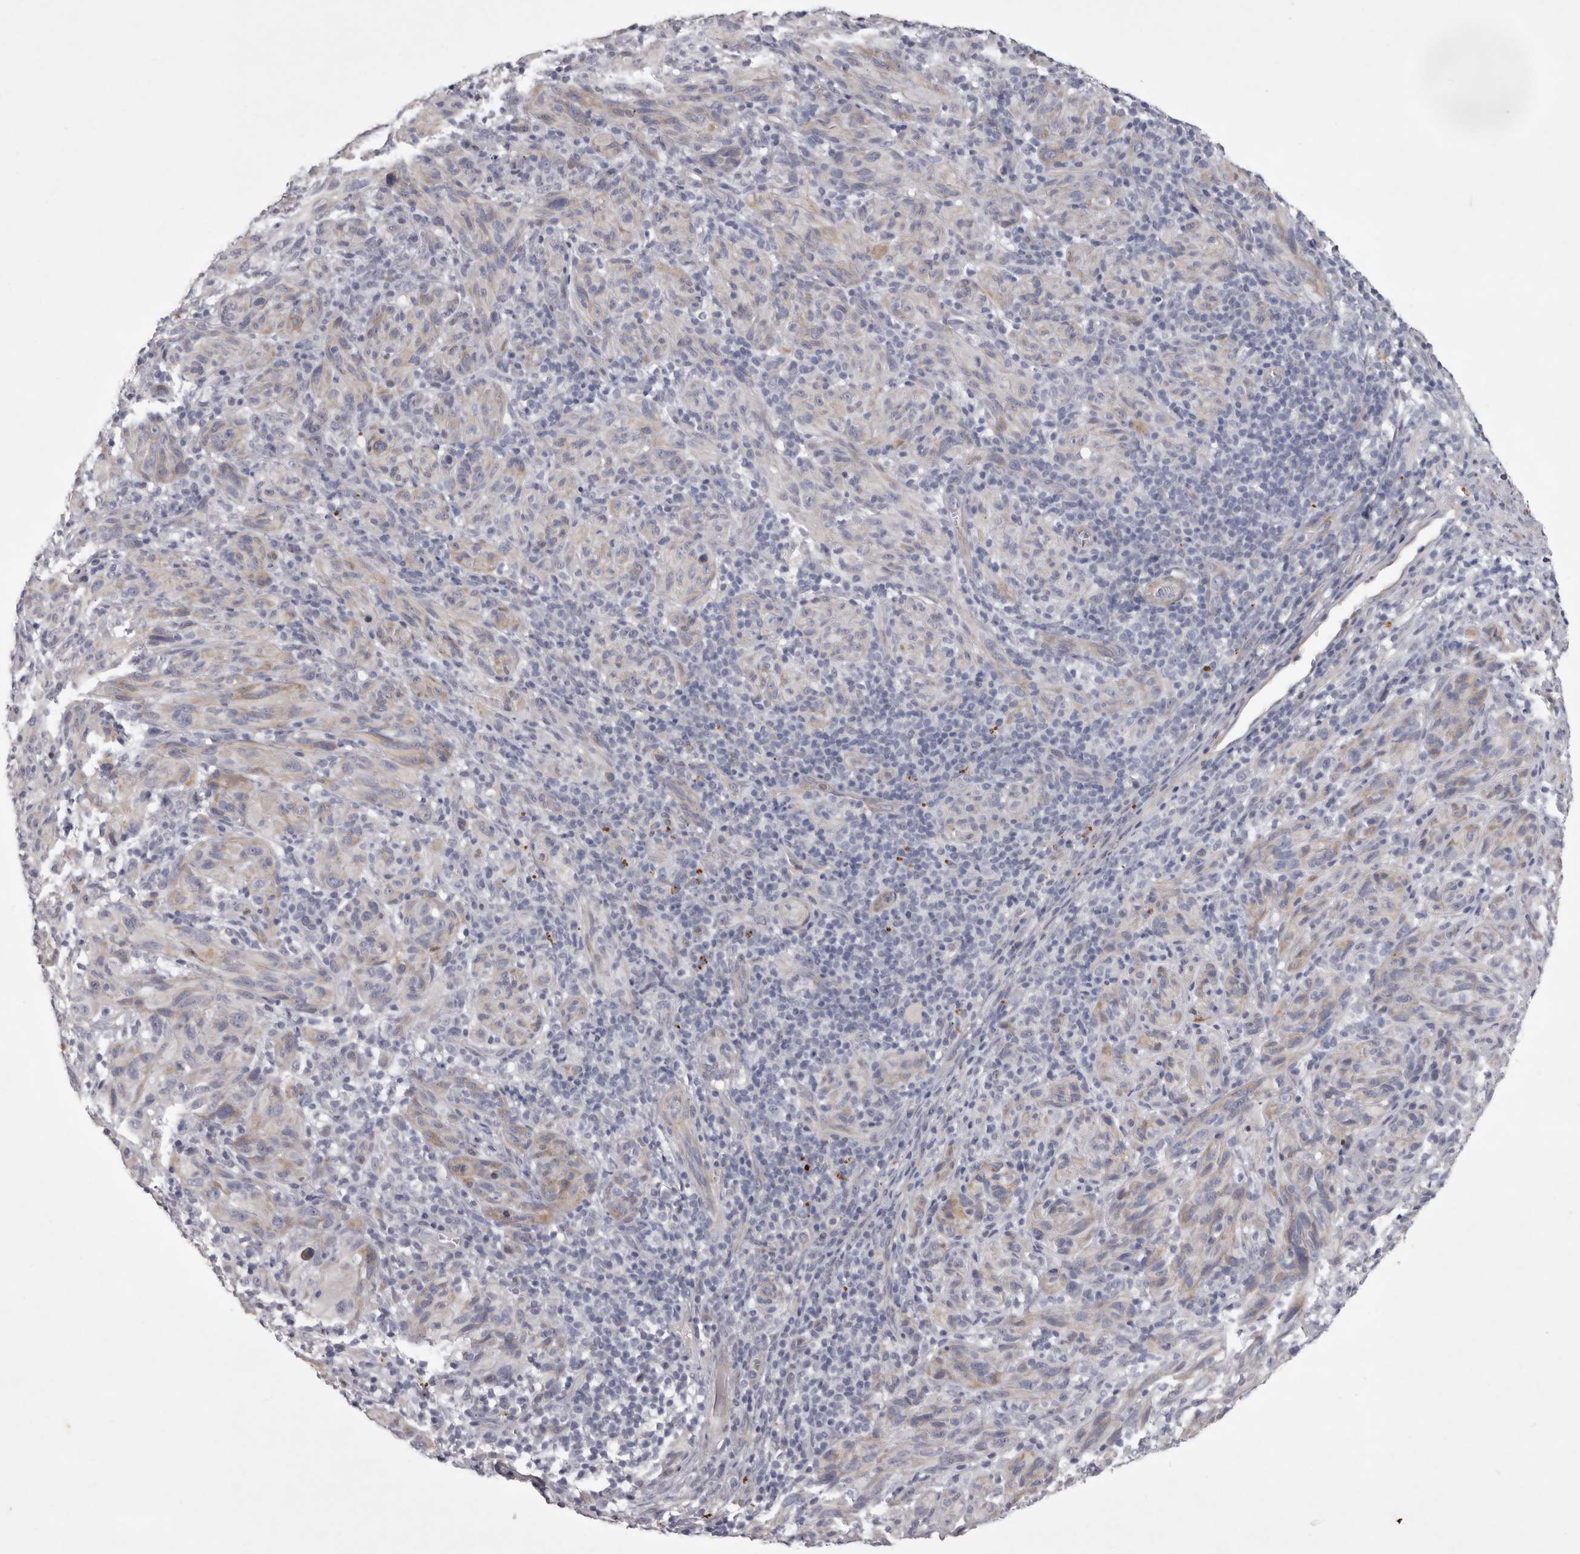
{"staining": {"intensity": "negative", "quantity": "none", "location": "none"}, "tissue": "melanoma", "cell_type": "Tumor cells", "image_type": "cancer", "snomed": [{"axis": "morphology", "description": "Malignant melanoma, NOS"}, {"axis": "topography", "description": "Skin of head"}], "caption": "IHC photomicrograph of human melanoma stained for a protein (brown), which shows no staining in tumor cells.", "gene": "NKAIN4", "patient": {"sex": "male", "age": 96}}